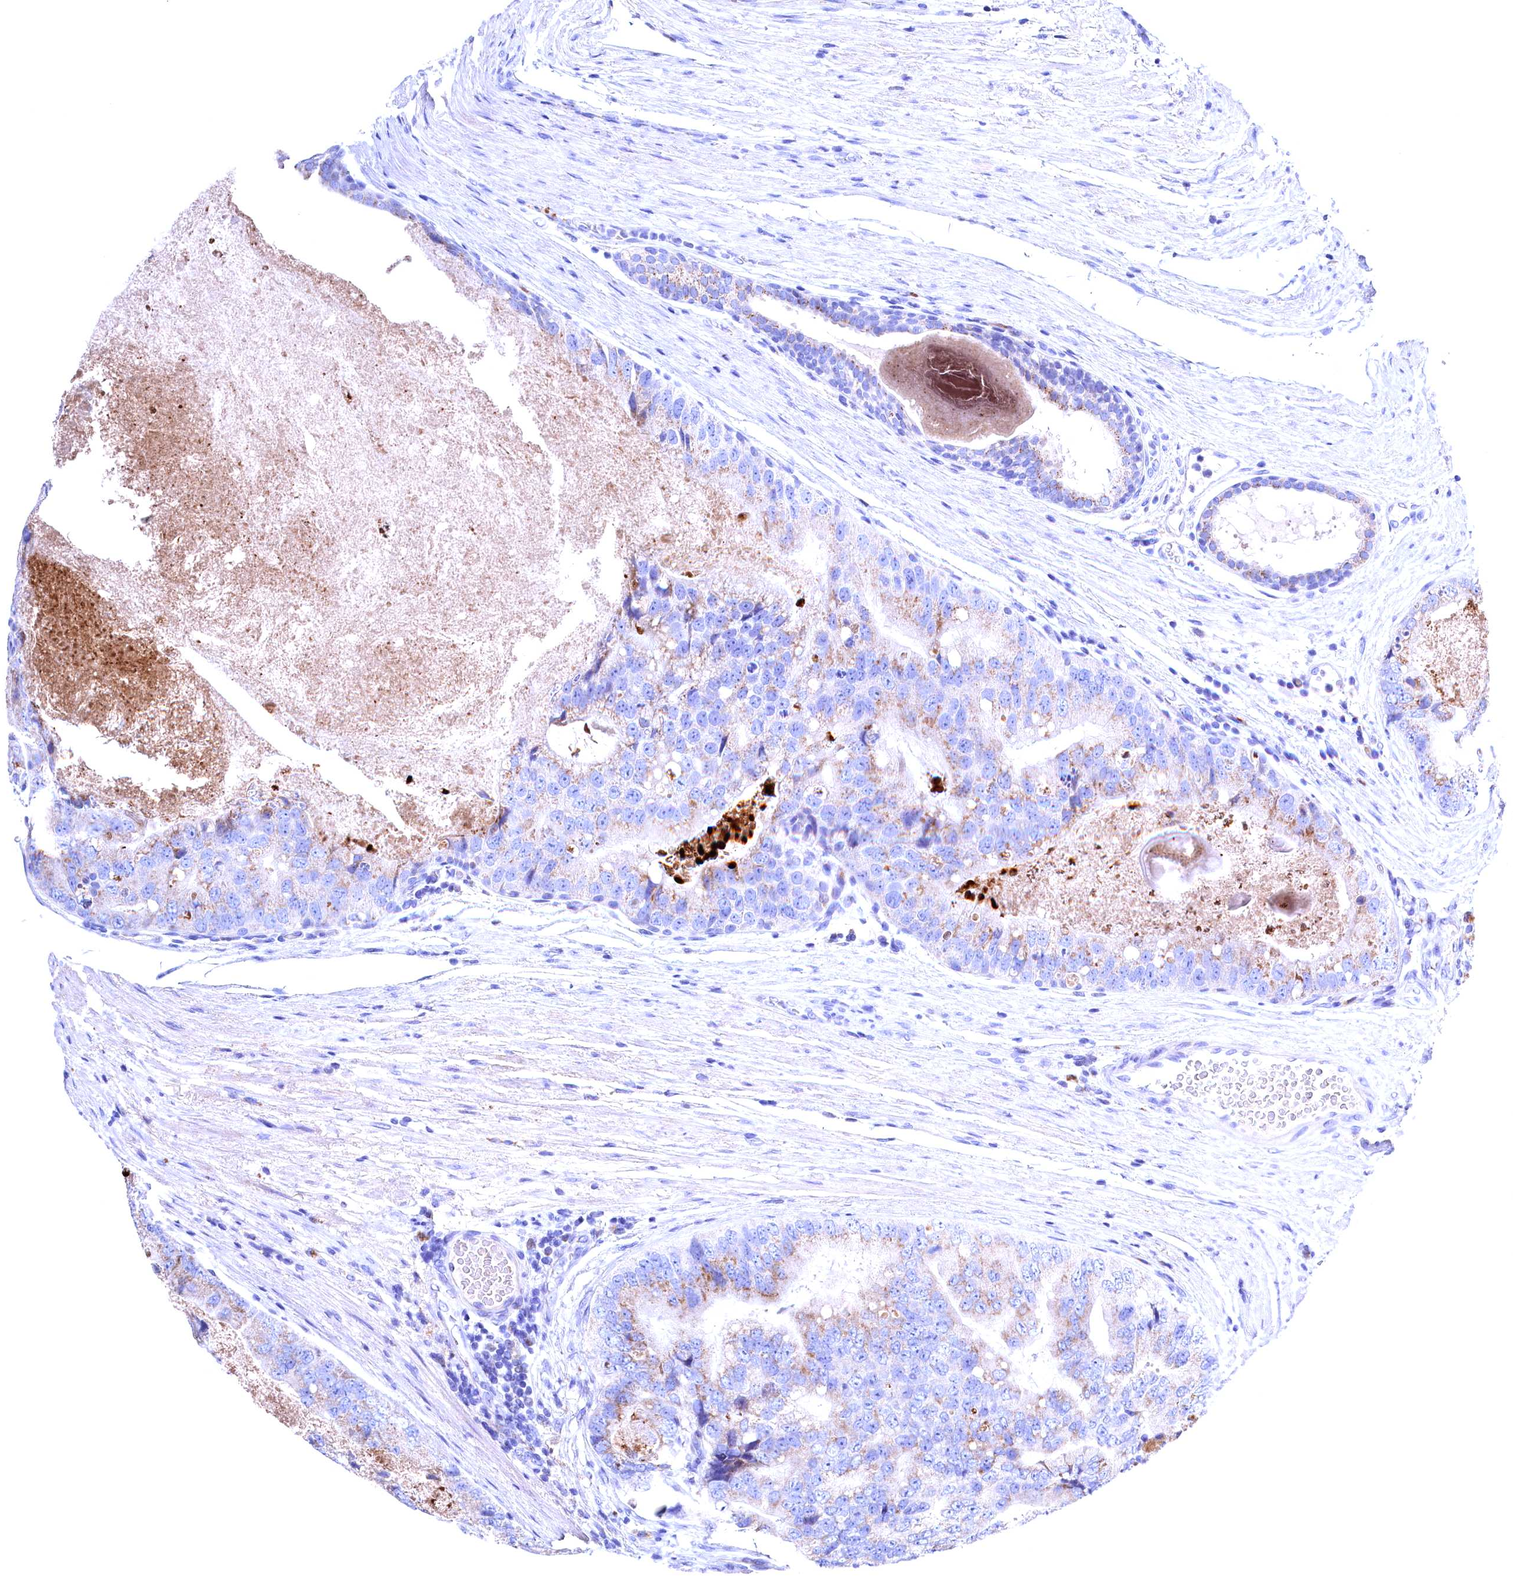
{"staining": {"intensity": "moderate", "quantity": "<25%", "location": "cytoplasmic/membranous"}, "tissue": "prostate cancer", "cell_type": "Tumor cells", "image_type": "cancer", "snomed": [{"axis": "morphology", "description": "Adenocarcinoma, High grade"}, {"axis": "topography", "description": "Prostate"}], "caption": "This is an image of immunohistochemistry staining of prostate cancer (high-grade adenocarcinoma), which shows moderate staining in the cytoplasmic/membranous of tumor cells.", "gene": "GPR108", "patient": {"sex": "male", "age": 70}}